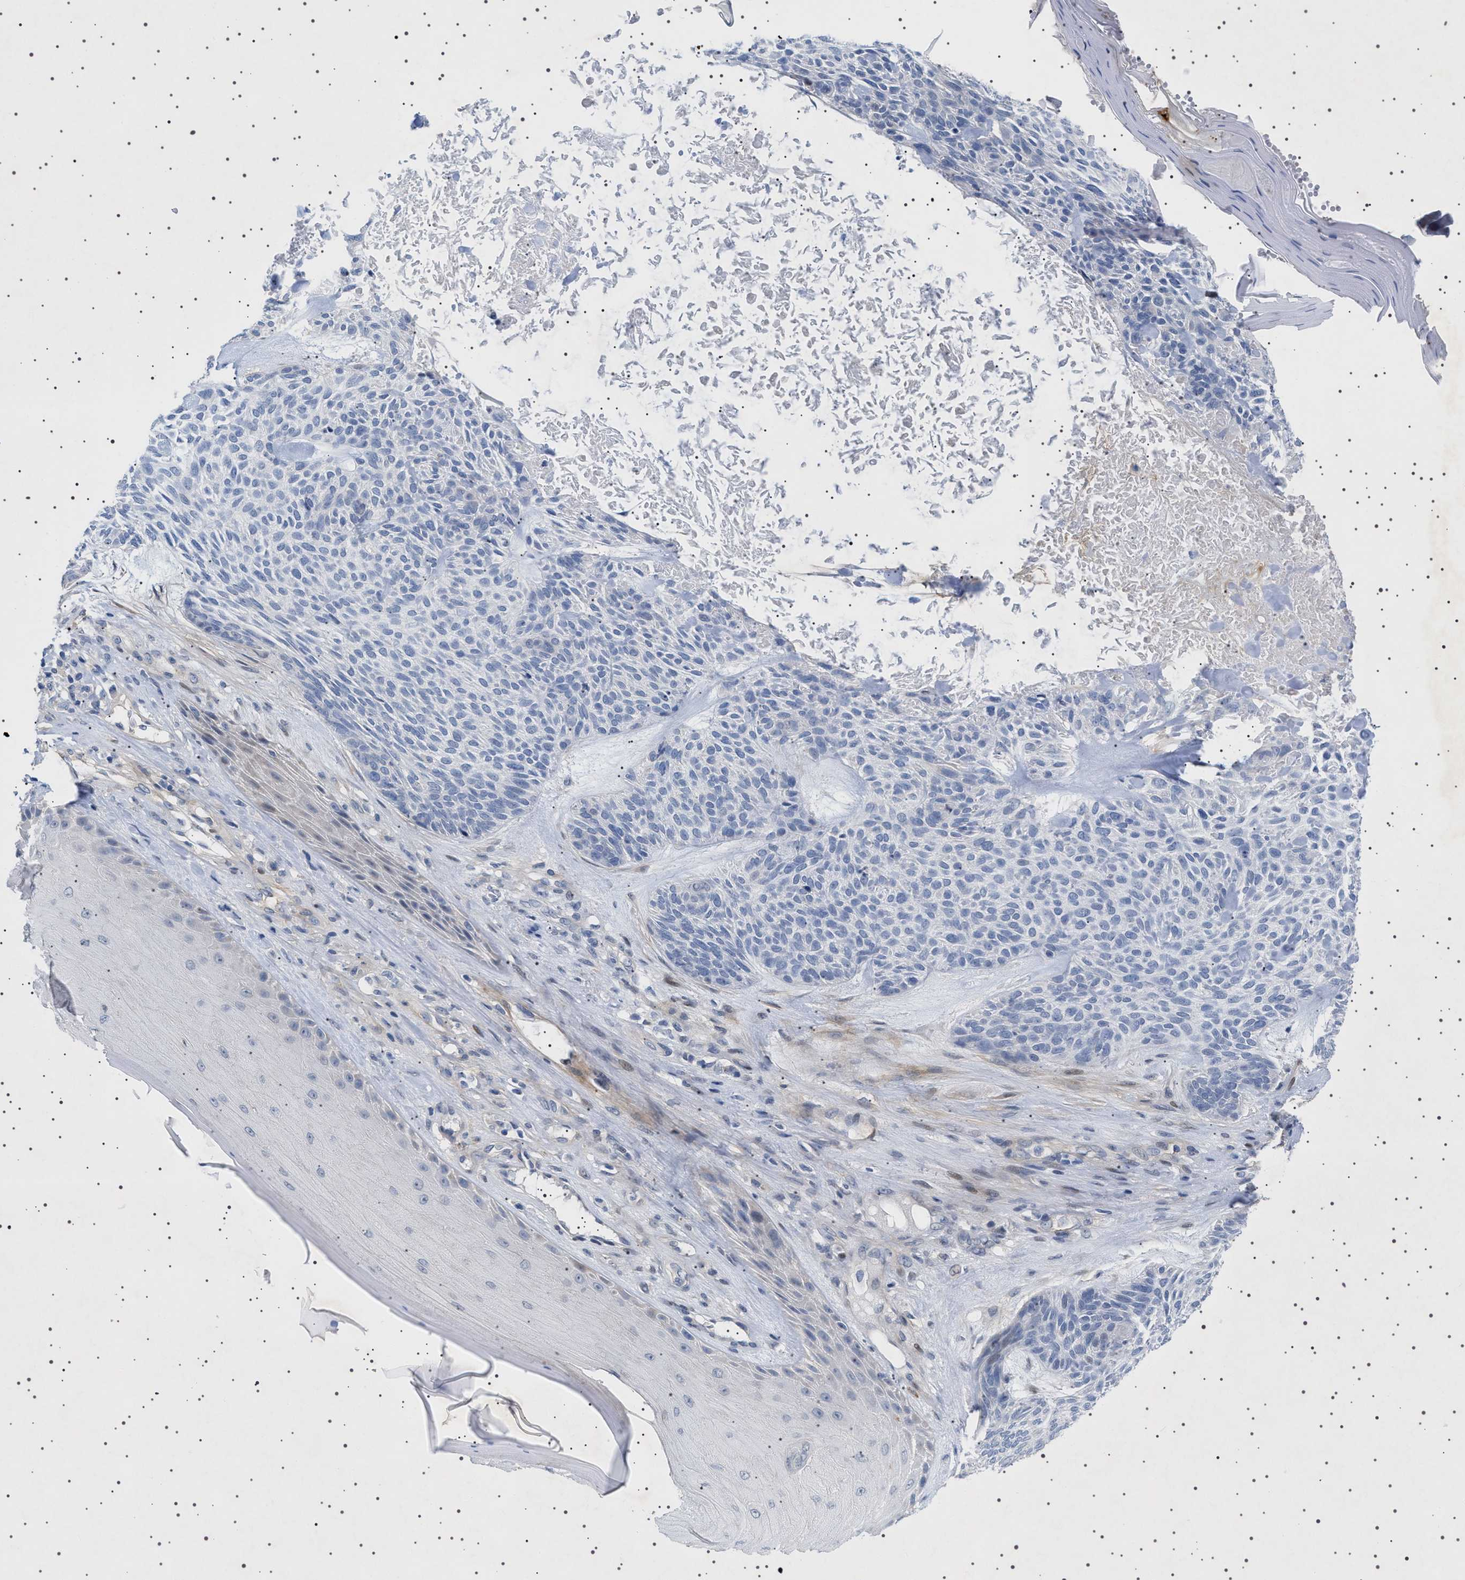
{"staining": {"intensity": "negative", "quantity": "none", "location": "none"}, "tissue": "skin cancer", "cell_type": "Tumor cells", "image_type": "cancer", "snomed": [{"axis": "morphology", "description": "Basal cell carcinoma"}, {"axis": "topography", "description": "Skin"}], "caption": "Tumor cells are negative for brown protein staining in skin cancer.", "gene": "HTR1A", "patient": {"sex": "male", "age": 55}}